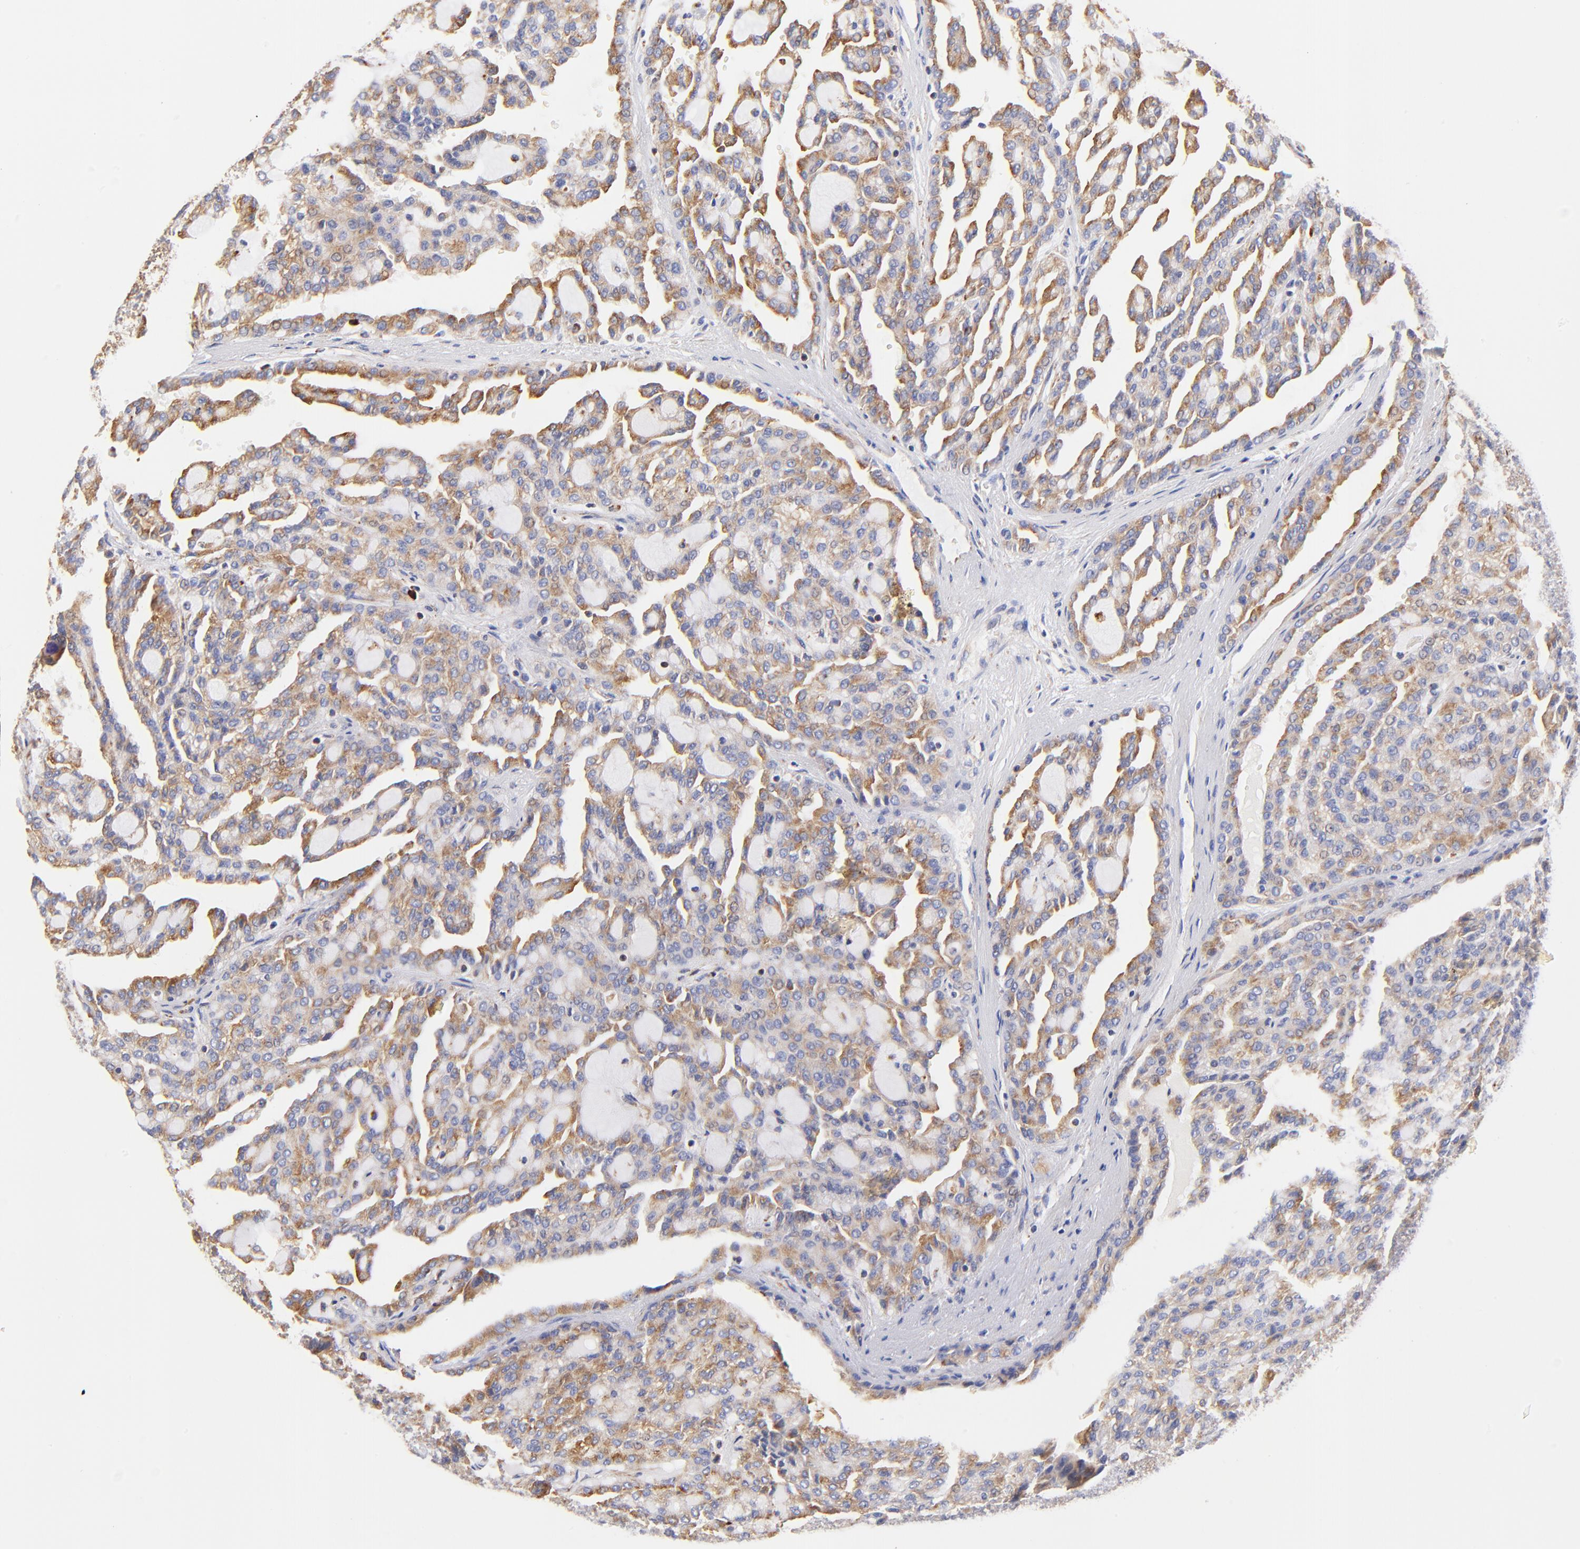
{"staining": {"intensity": "moderate", "quantity": ">75%", "location": "cytoplasmic/membranous"}, "tissue": "renal cancer", "cell_type": "Tumor cells", "image_type": "cancer", "snomed": [{"axis": "morphology", "description": "Adenocarcinoma, NOS"}, {"axis": "topography", "description": "Kidney"}], "caption": "IHC staining of renal adenocarcinoma, which reveals medium levels of moderate cytoplasmic/membranous staining in approximately >75% of tumor cells indicating moderate cytoplasmic/membranous protein staining. The staining was performed using DAB (3,3'-diaminobenzidine) (brown) for protein detection and nuclei were counterstained in hematoxylin (blue).", "gene": "RPL27", "patient": {"sex": "male", "age": 63}}